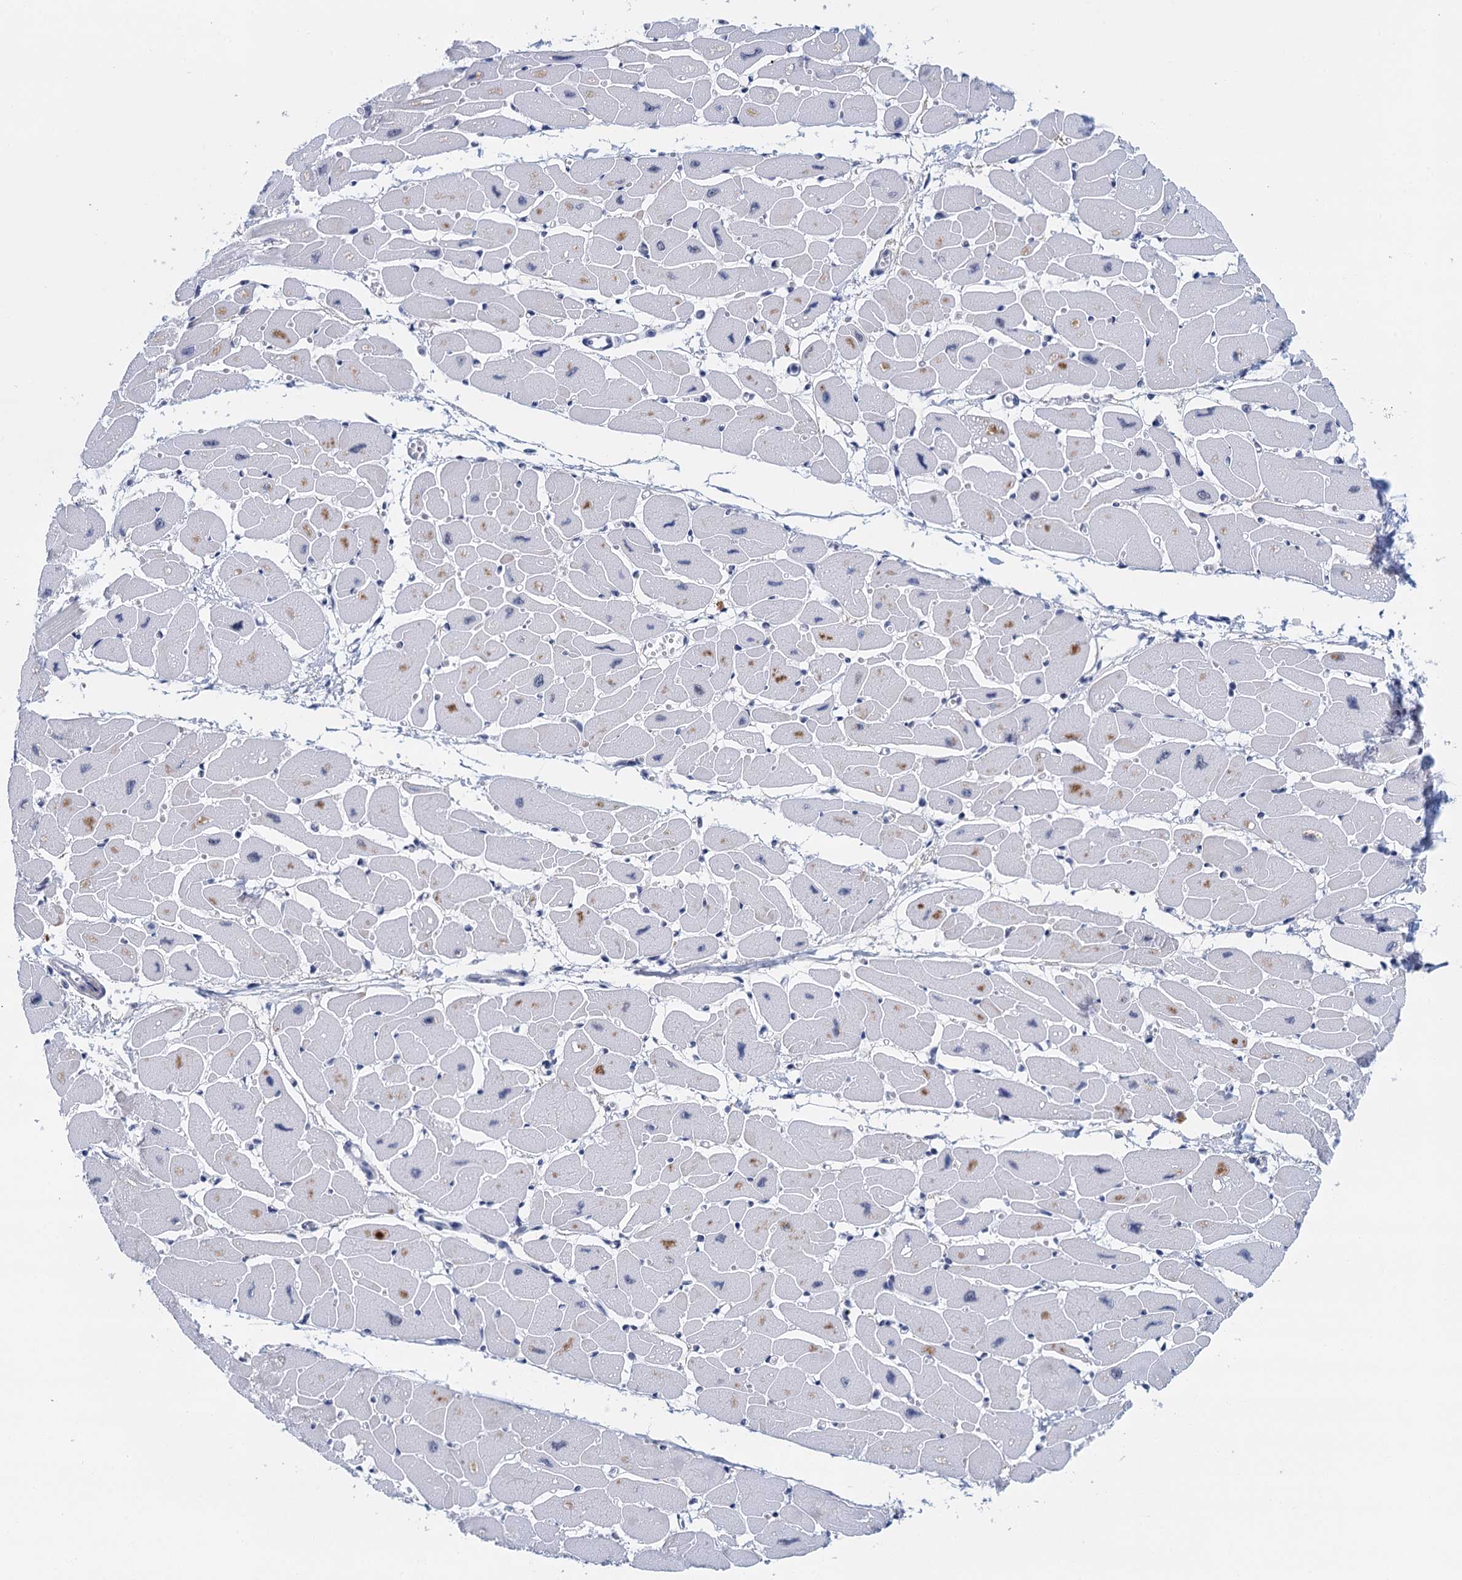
{"staining": {"intensity": "weak", "quantity": "<25%", "location": "nuclear"}, "tissue": "heart muscle", "cell_type": "Cardiomyocytes", "image_type": "normal", "snomed": [{"axis": "morphology", "description": "Normal tissue, NOS"}, {"axis": "topography", "description": "Heart"}], "caption": "IHC photomicrograph of normal human heart muscle stained for a protein (brown), which displays no expression in cardiomyocytes. (IHC, brightfield microscopy, high magnification).", "gene": "EPS8L1", "patient": {"sex": "female", "age": 54}}